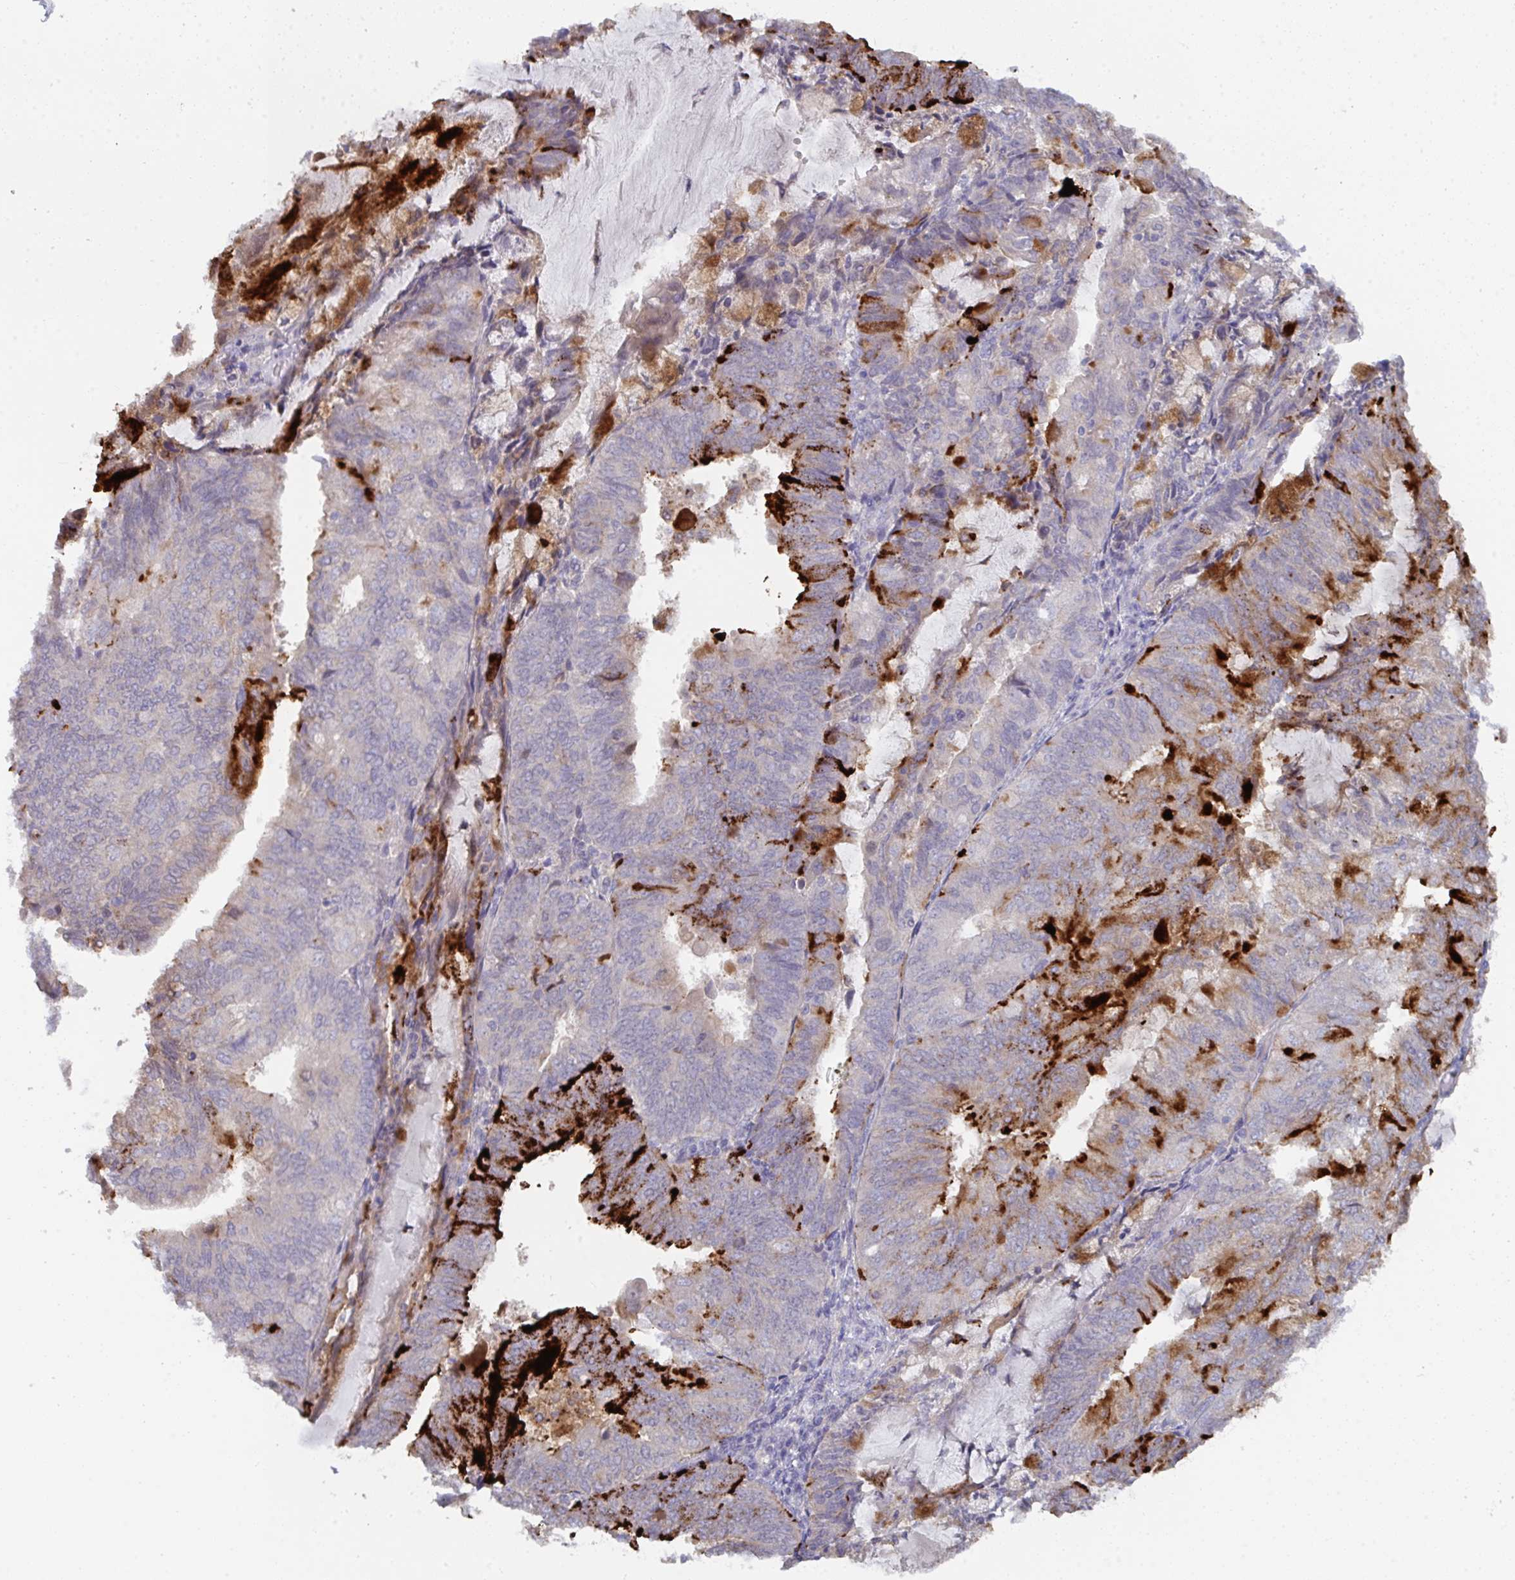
{"staining": {"intensity": "strong", "quantity": "<25%", "location": "cytoplasmic/membranous"}, "tissue": "endometrial cancer", "cell_type": "Tumor cells", "image_type": "cancer", "snomed": [{"axis": "morphology", "description": "Adenocarcinoma, NOS"}, {"axis": "topography", "description": "Endometrium"}], "caption": "Strong cytoplasmic/membranous protein expression is identified in about <25% of tumor cells in endometrial cancer. The staining was performed using DAB (3,3'-diaminobenzidine) to visualize the protein expression in brown, while the nuclei were stained in blue with hematoxylin (Magnification: 20x).", "gene": "KCNK5", "patient": {"sex": "female", "age": 81}}